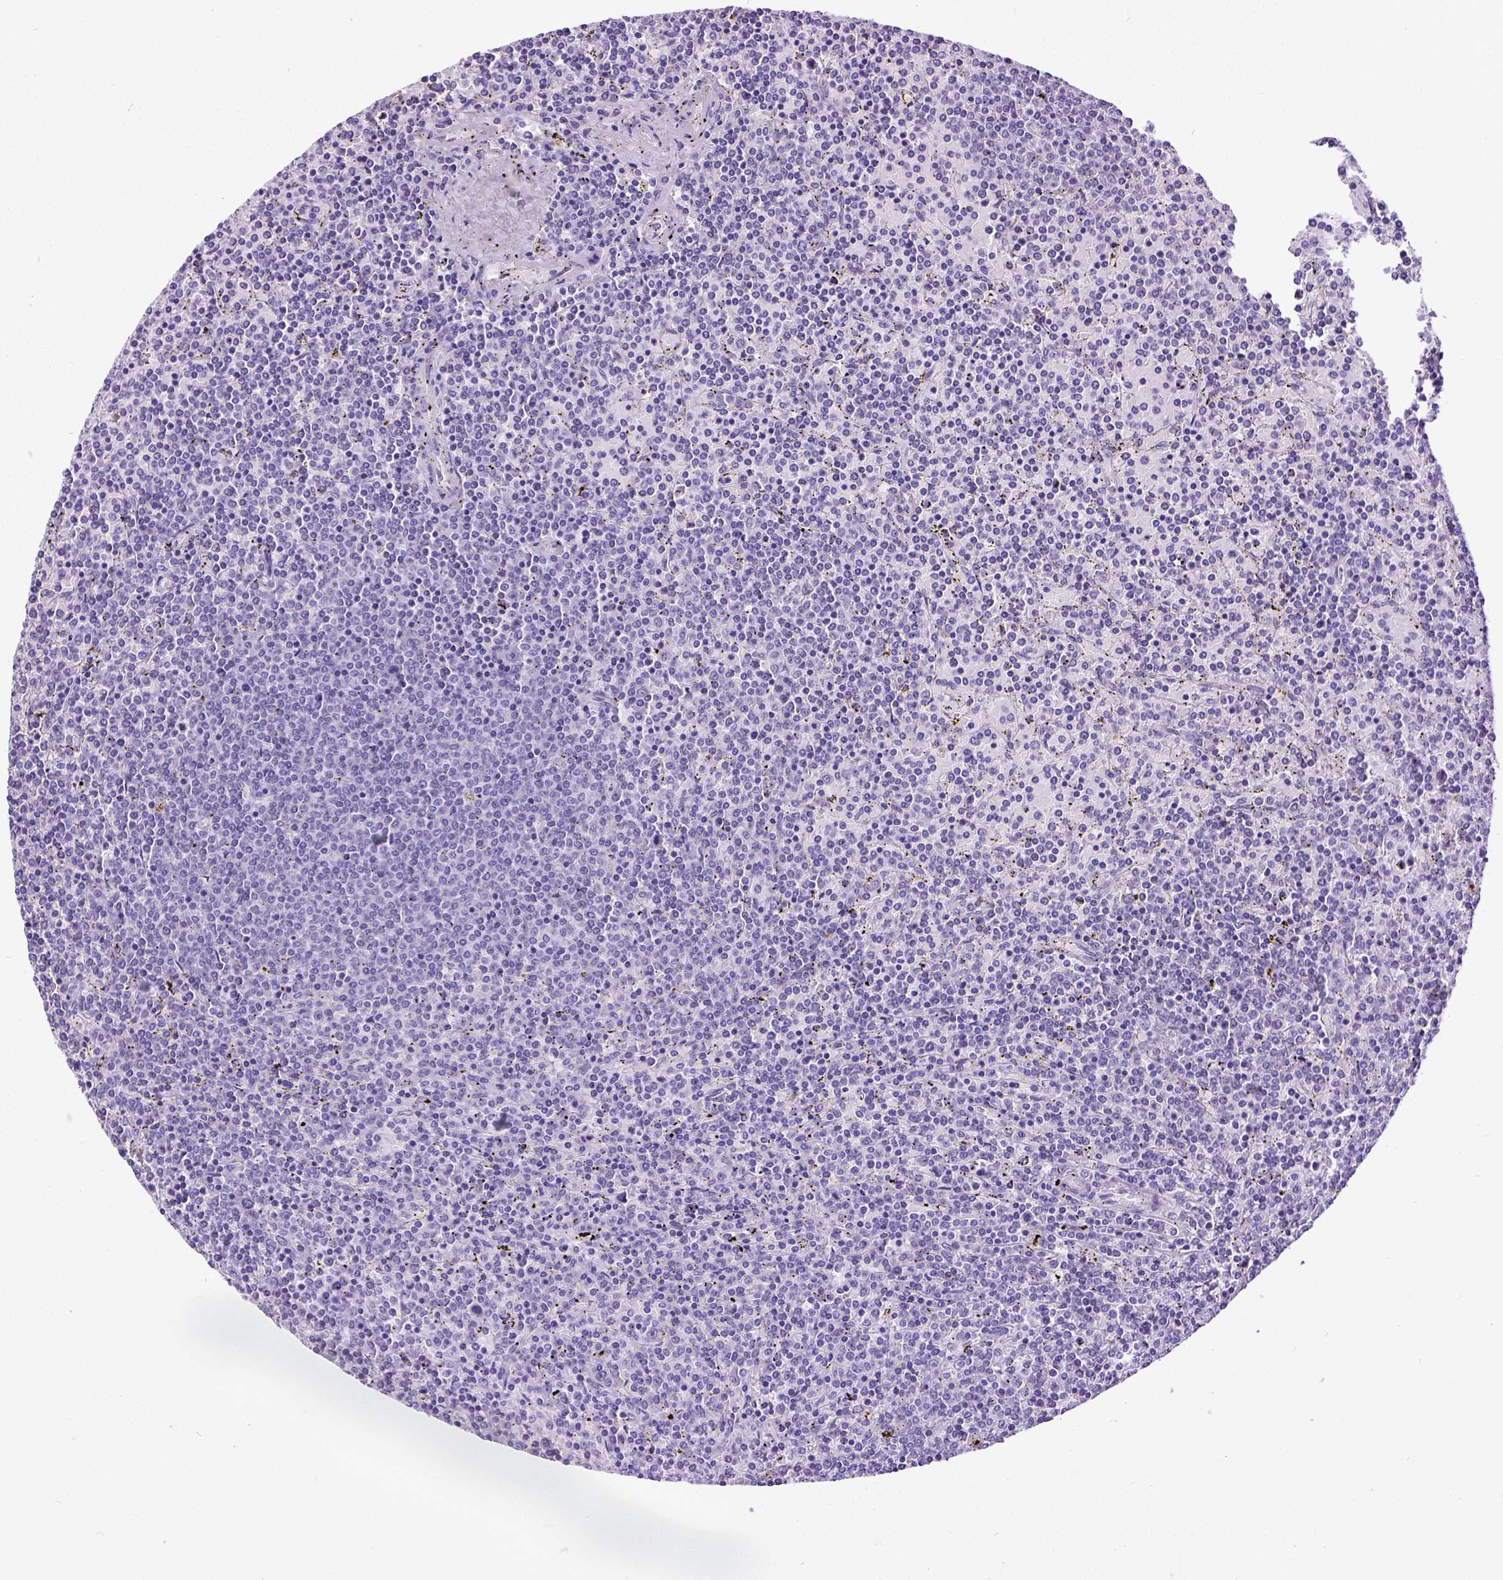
{"staining": {"intensity": "negative", "quantity": "none", "location": "none"}, "tissue": "lymphoma", "cell_type": "Tumor cells", "image_type": "cancer", "snomed": [{"axis": "morphology", "description": "Malignant lymphoma, non-Hodgkin's type, Low grade"}, {"axis": "topography", "description": "Spleen"}], "caption": "DAB immunohistochemical staining of human low-grade malignant lymphoma, non-Hodgkin's type exhibits no significant positivity in tumor cells.", "gene": "SATB2", "patient": {"sex": "female", "age": 77}}